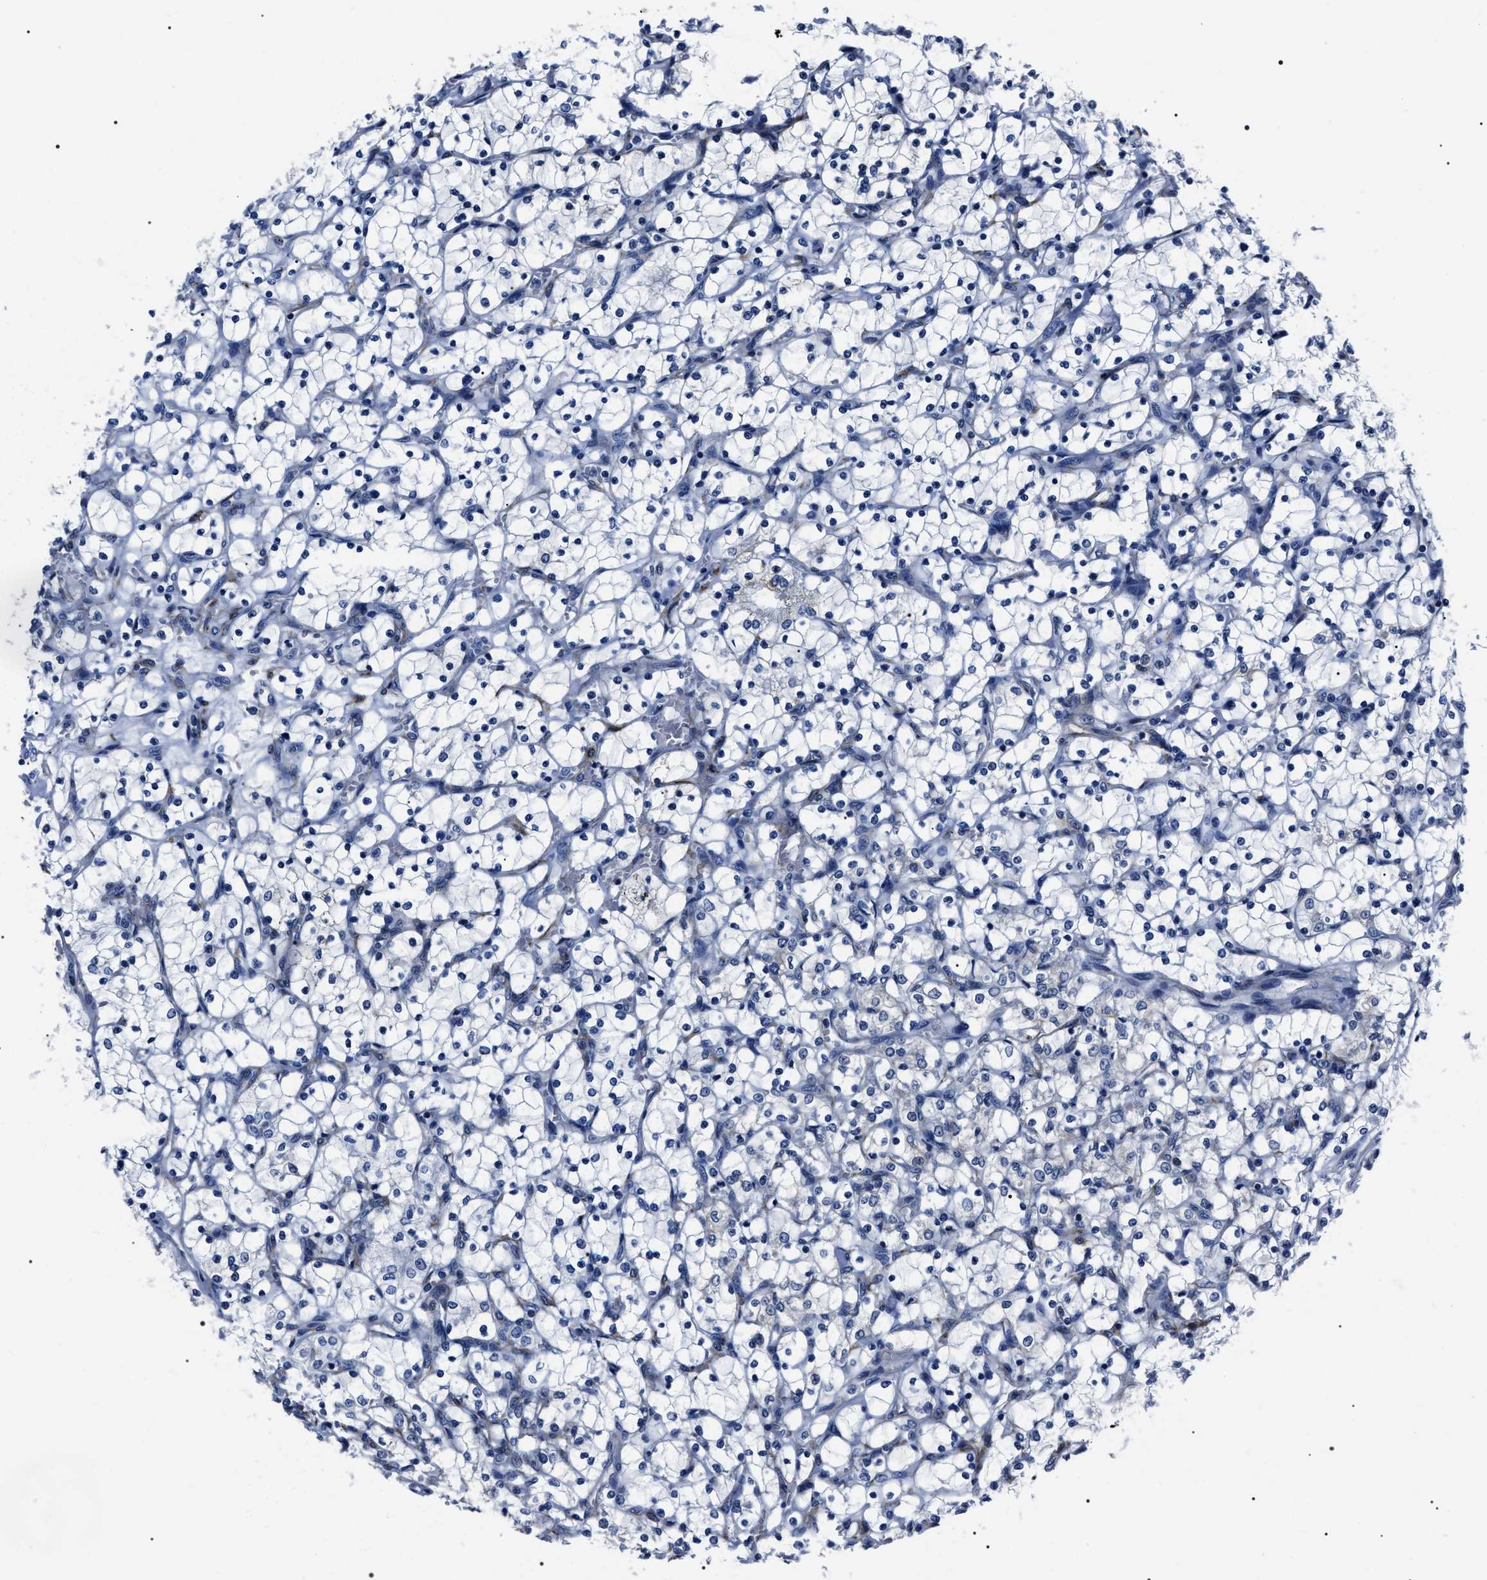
{"staining": {"intensity": "negative", "quantity": "none", "location": "none"}, "tissue": "renal cancer", "cell_type": "Tumor cells", "image_type": "cancer", "snomed": [{"axis": "morphology", "description": "Adenocarcinoma, NOS"}, {"axis": "topography", "description": "Kidney"}], "caption": "A high-resolution micrograph shows immunohistochemistry staining of renal cancer (adenocarcinoma), which exhibits no significant expression in tumor cells.", "gene": "BAG2", "patient": {"sex": "female", "age": 69}}